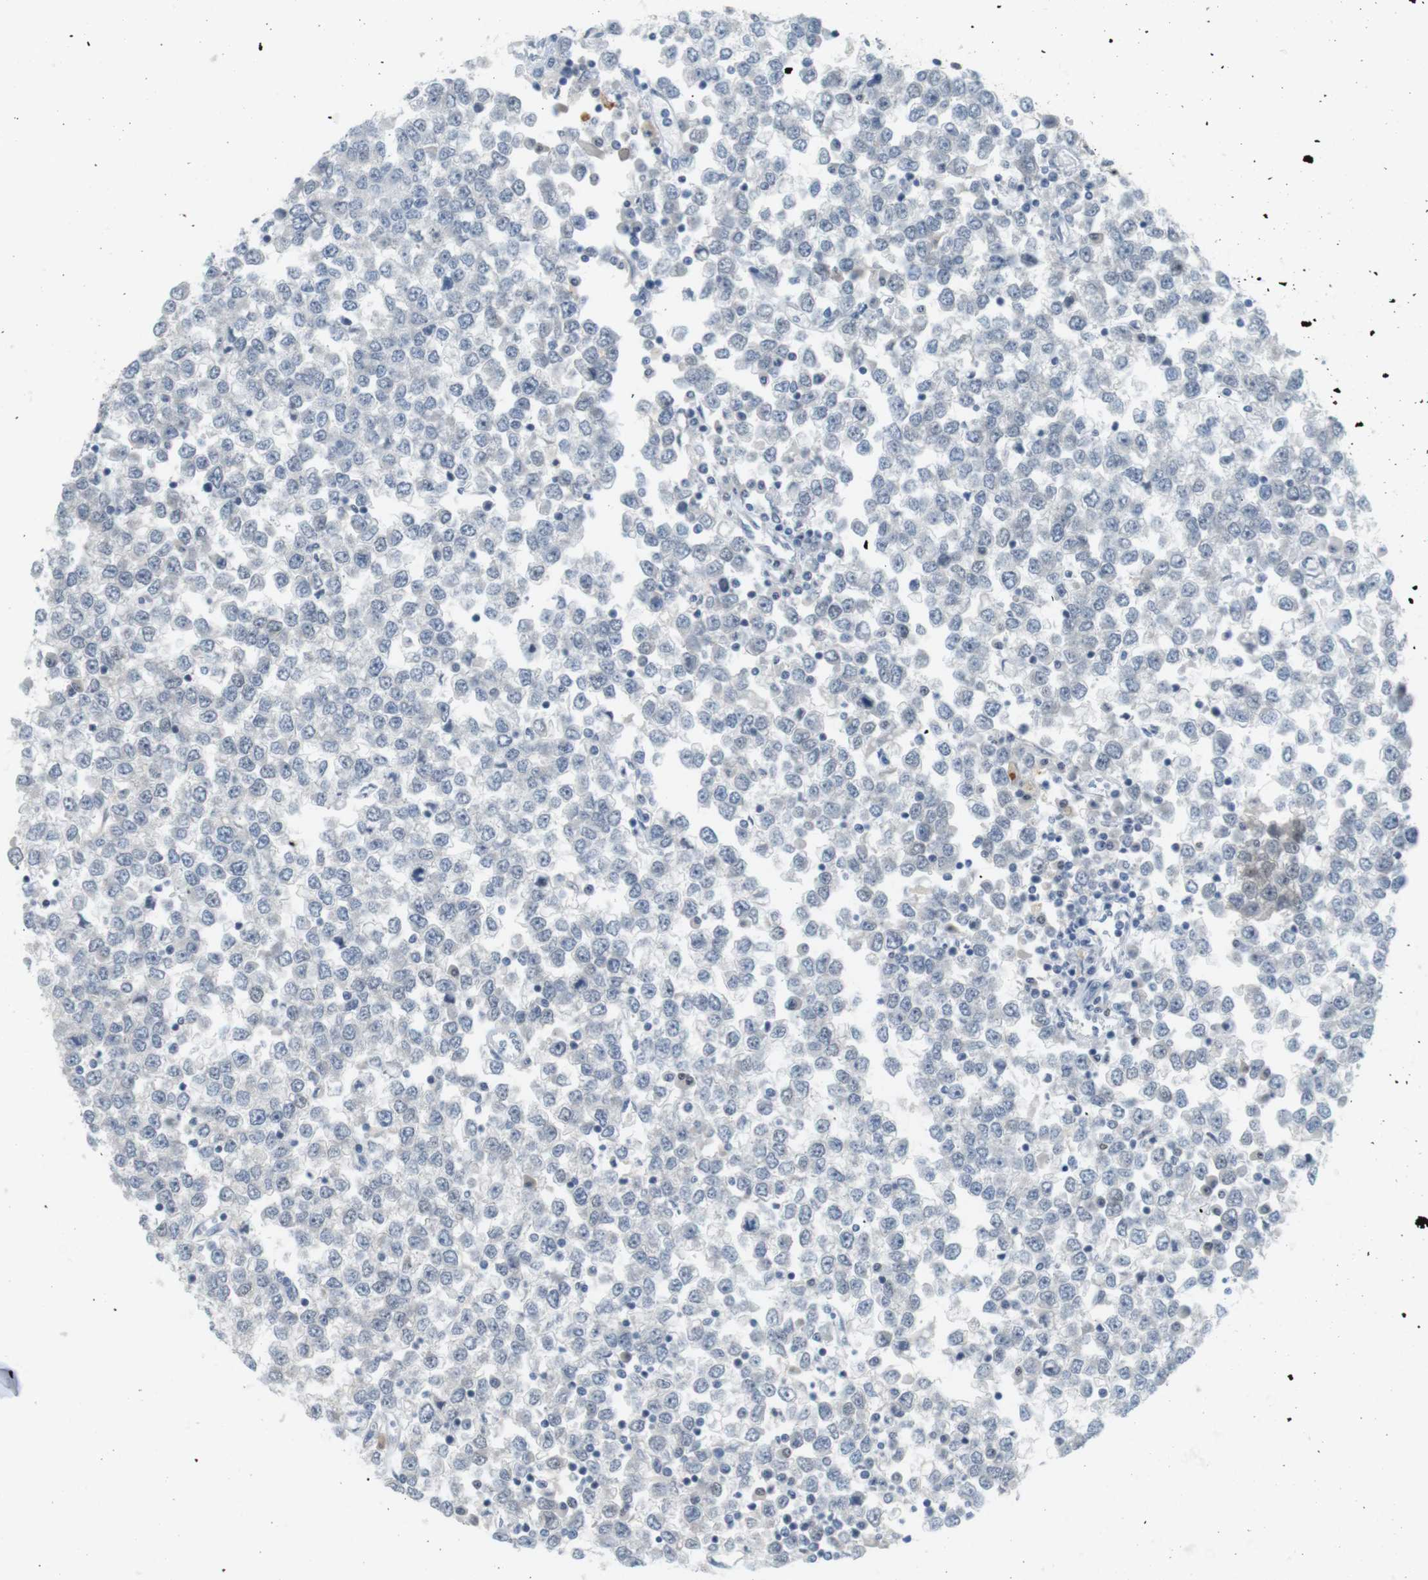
{"staining": {"intensity": "negative", "quantity": "none", "location": "none"}, "tissue": "testis cancer", "cell_type": "Tumor cells", "image_type": "cancer", "snomed": [{"axis": "morphology", "description": "Seminoma, NOS"}, {"axis": "topography", "description": "Testis"}], "caption": "Immunohistochemistry (IHC) of testis cancer demonstrates no positivity in tumor cells.", "gene": "CREB3L2", "patient": {"sex": "male", "age": 65}}